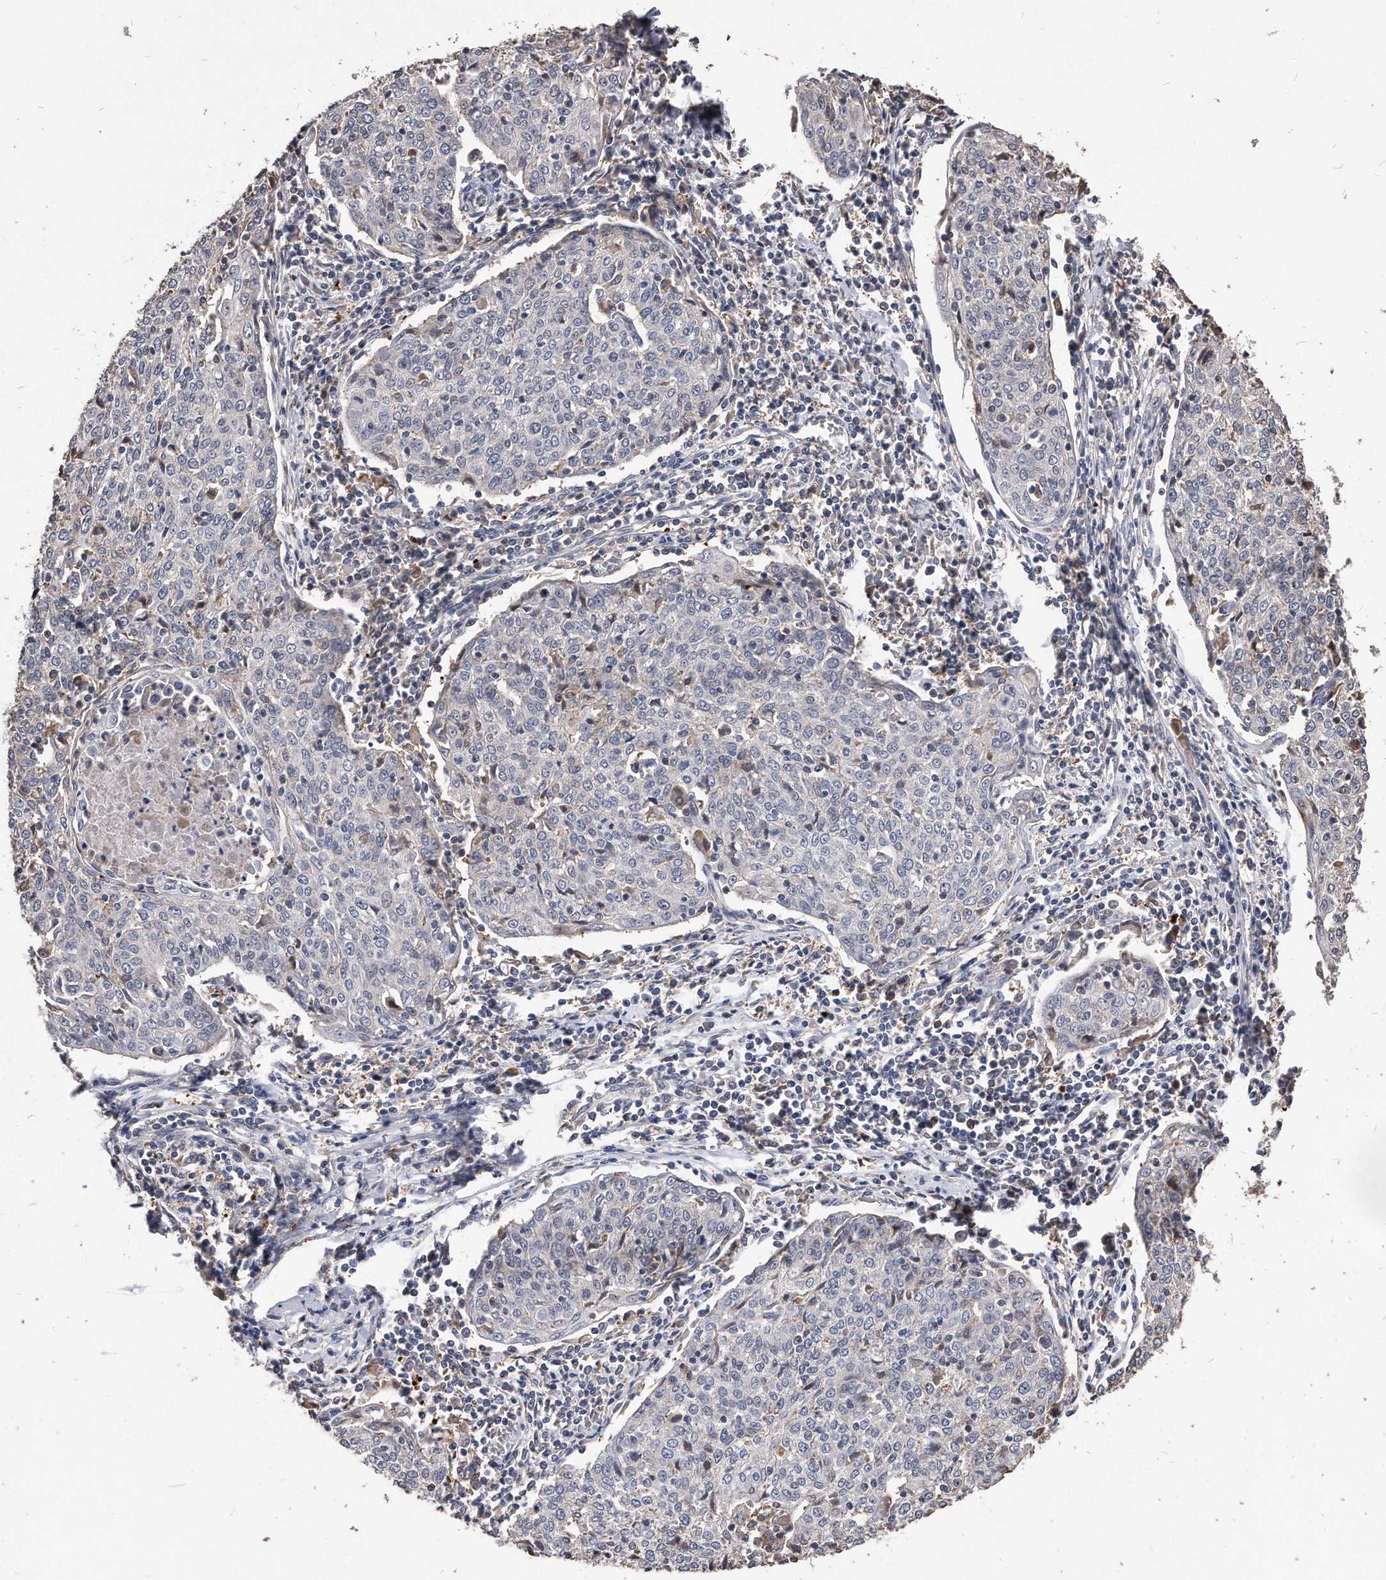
{"staining": {"intensity": "negative", "quantity": "none", "location": "none"}, "tissue": "cervical cancer", "cell_type": "Tumor cells", "image_type": "cancer", "snomed": [{"axis": "morphology", "description": "Squamous cell carcinoma, NOS"}, {"axis": "topography", "description": "Cervix"}], "caption": "A micrograph of human cervical cancer (squamous cell carcinoma) is negative for staining in tumor cells.", "gene": "IL20RA", "patient": {"sex": "female", "age": 48}}